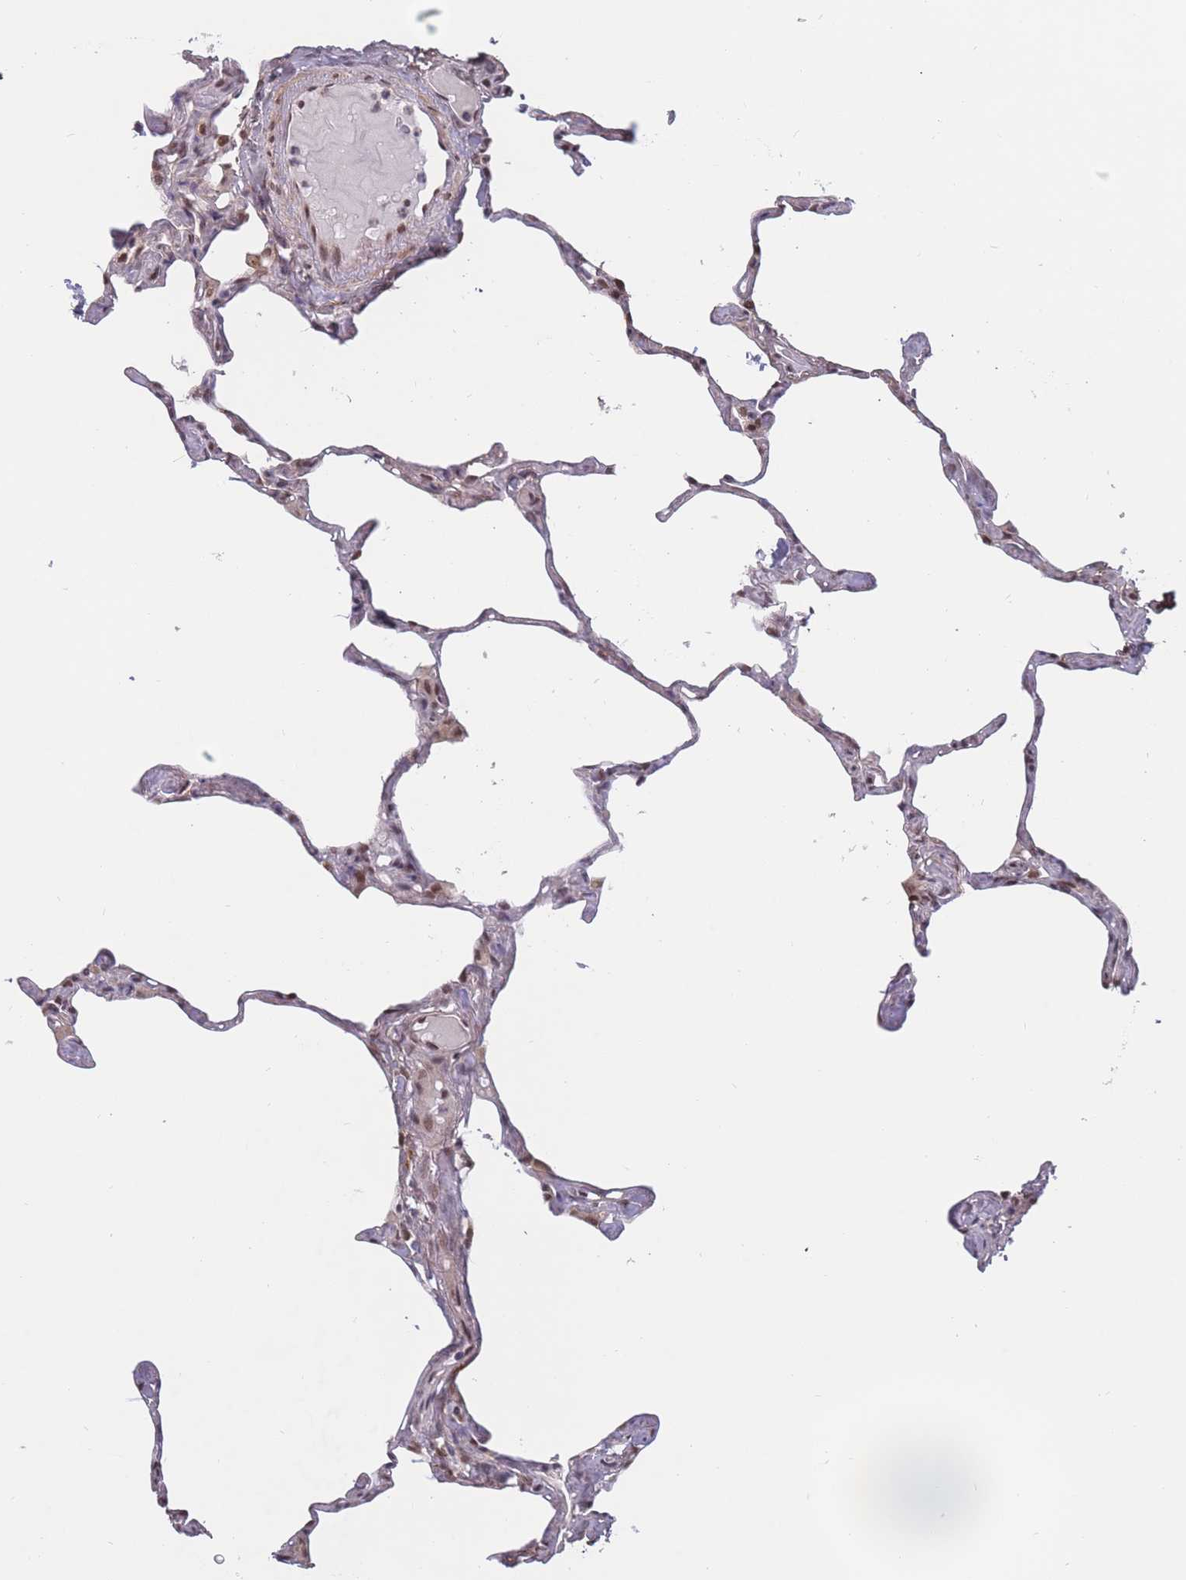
{"staining": {"intensity": "negative", "quantity": "none", "location": "none"}, "tissue": "lung", "cell_type": "Alveolar cells", "image_type": "normal", "snomed": [{"axis": "morphology", "description": "Normal tissue, NOS"}, {"axis": "topography", "description": "Lung"}], "caption": "The histopathology image exhibits no significant positivity in alveolar cells of lung.", "gene": "BCL9L", "patient": {"sex": "male", "age": 65}}